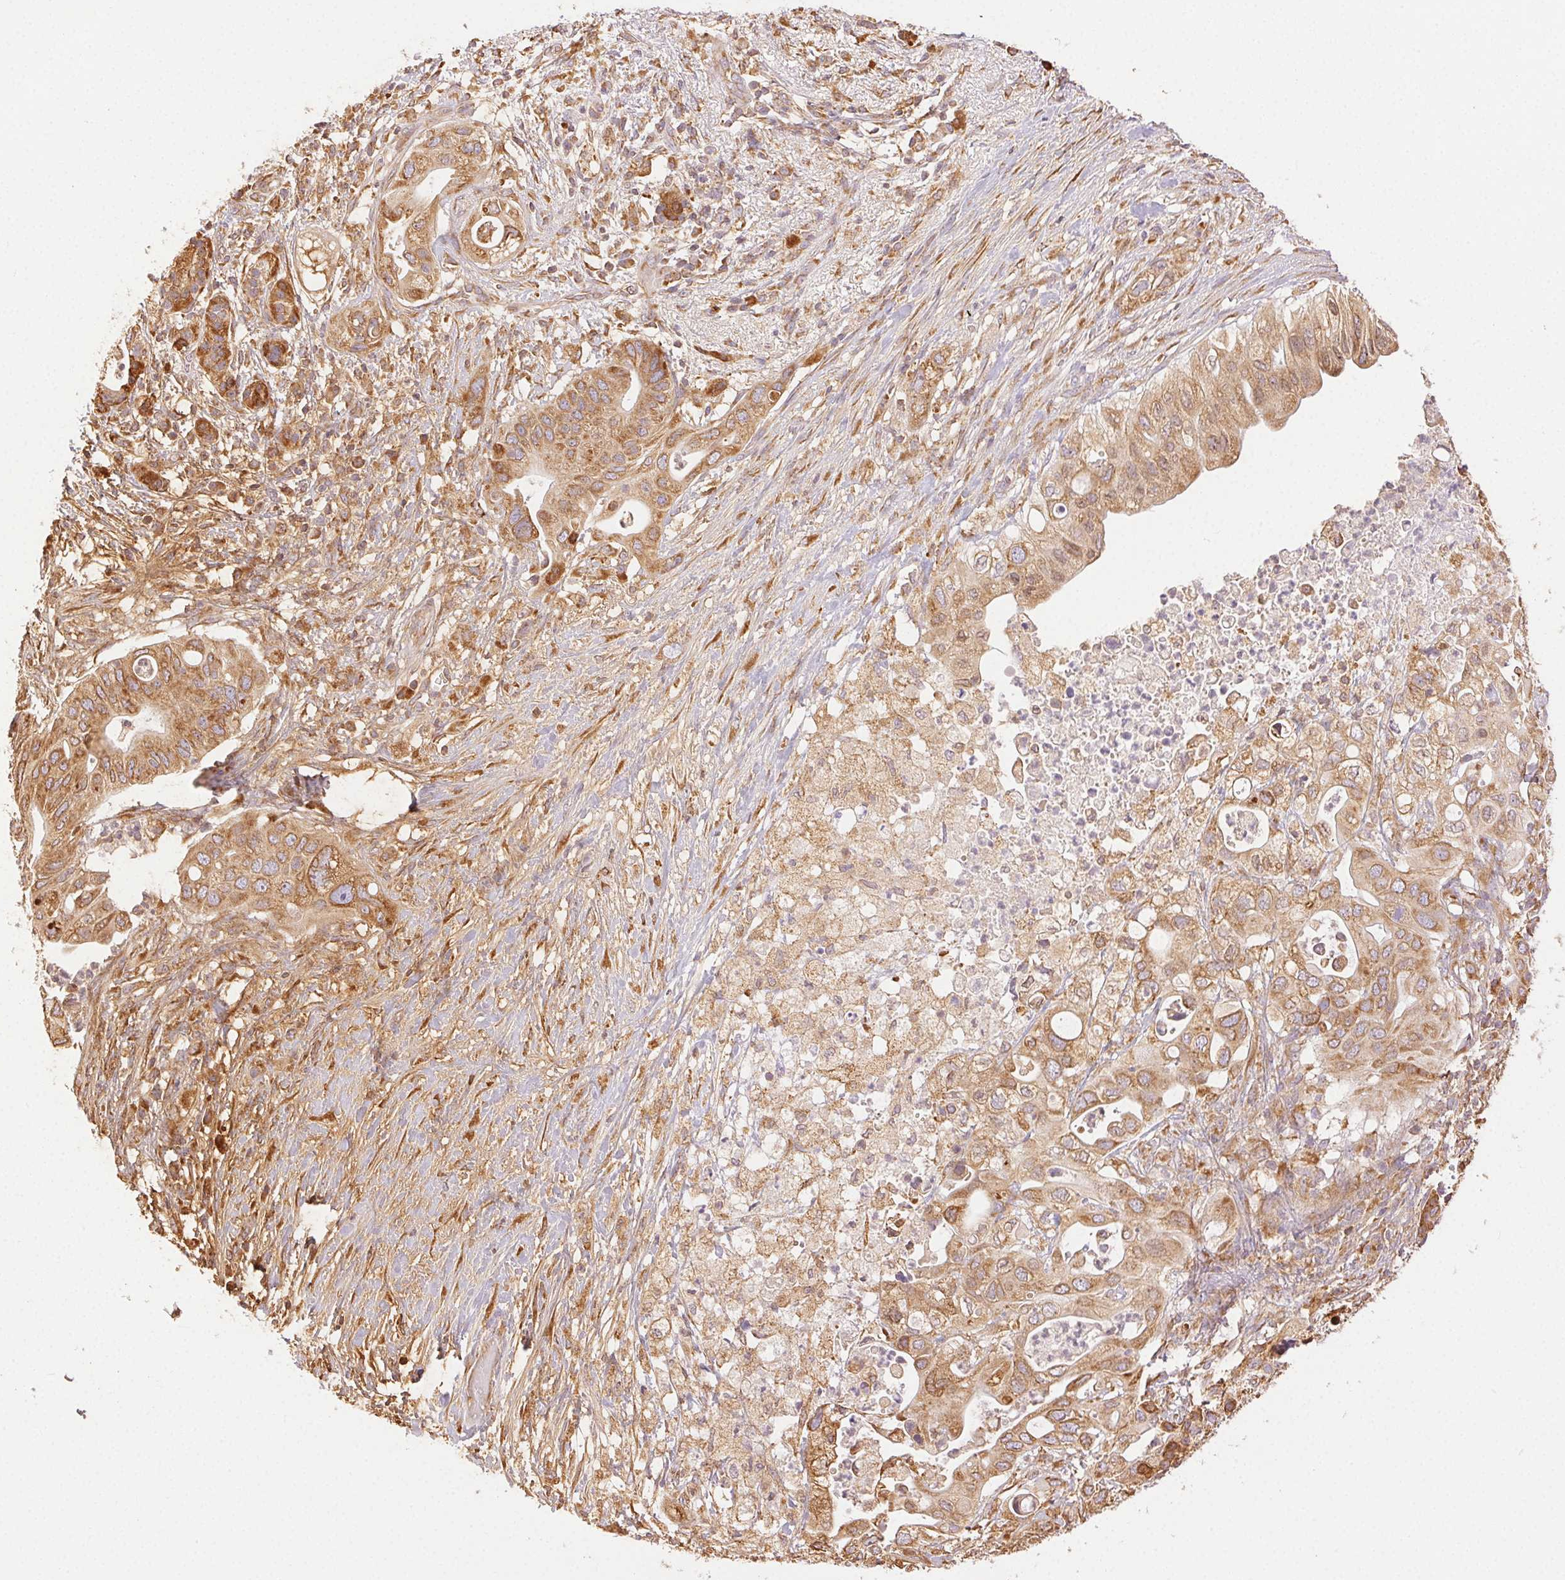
{"staining": {"intensity": "moderate", "quantity": ">75%", "location": "cytoplasmic/membranous"}, "tissue": "pancreatic cancer", "cell_type": "Tumor cells", "image_type": "cancer", "snomed": [{"axis": "morphology", "description": "Adenocarcinoma, NOS"}, {"axis": "topography", "description": "Pancreas"}], "caption": "IHC (DAB (3,3'-diaminobenzidine)) staining of human adenocarcinoma (pancreatic) reveals moderate cytoplasmic/membranous protein staining in approximately >75% of tumor cells.", "gene": "ENTREP1", "patient": {"sex": "female", "age": 72}}